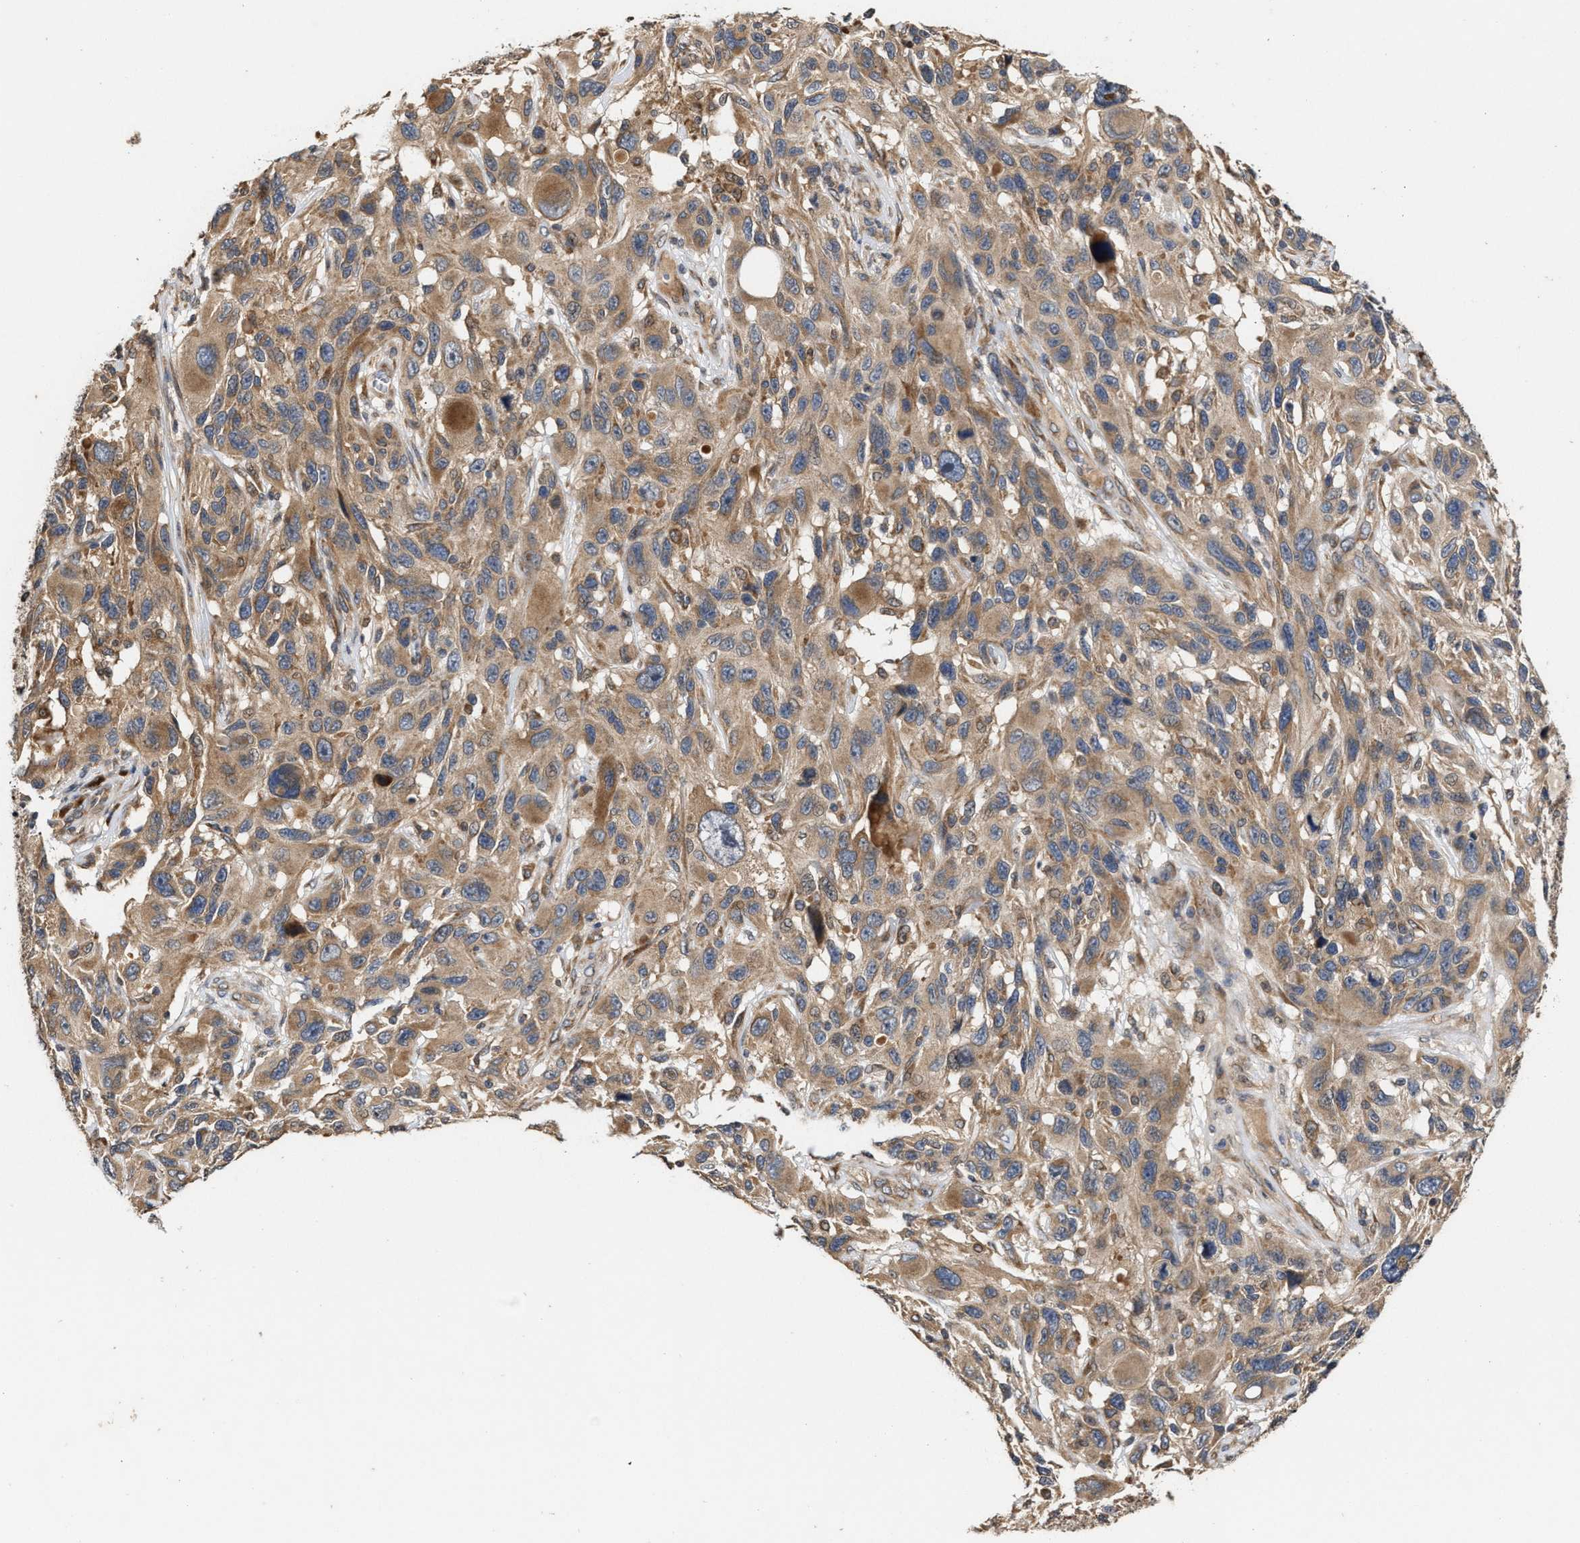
{"staining": {"intensity": "moderate", "quantity": ">75%", "location": "cytoplasmic/membranous"}, "tissue": "melanoma", "cell_type": "Tumor cells", "image_type": "cancer", "snomed": [{"axis": "morphology", "description": "Malignant melanoma, NOS"}, {"axis": "topography", "description": "Skin"}], "caption": "Tumor cells demonstrate medium levels of moderate cytoplasmic/membranous expression in about >75% of cells in melanoma. Nuclei are stained in blue.", "gene": "SAR1A", "patient": {"sex": "male", "age": 53}}